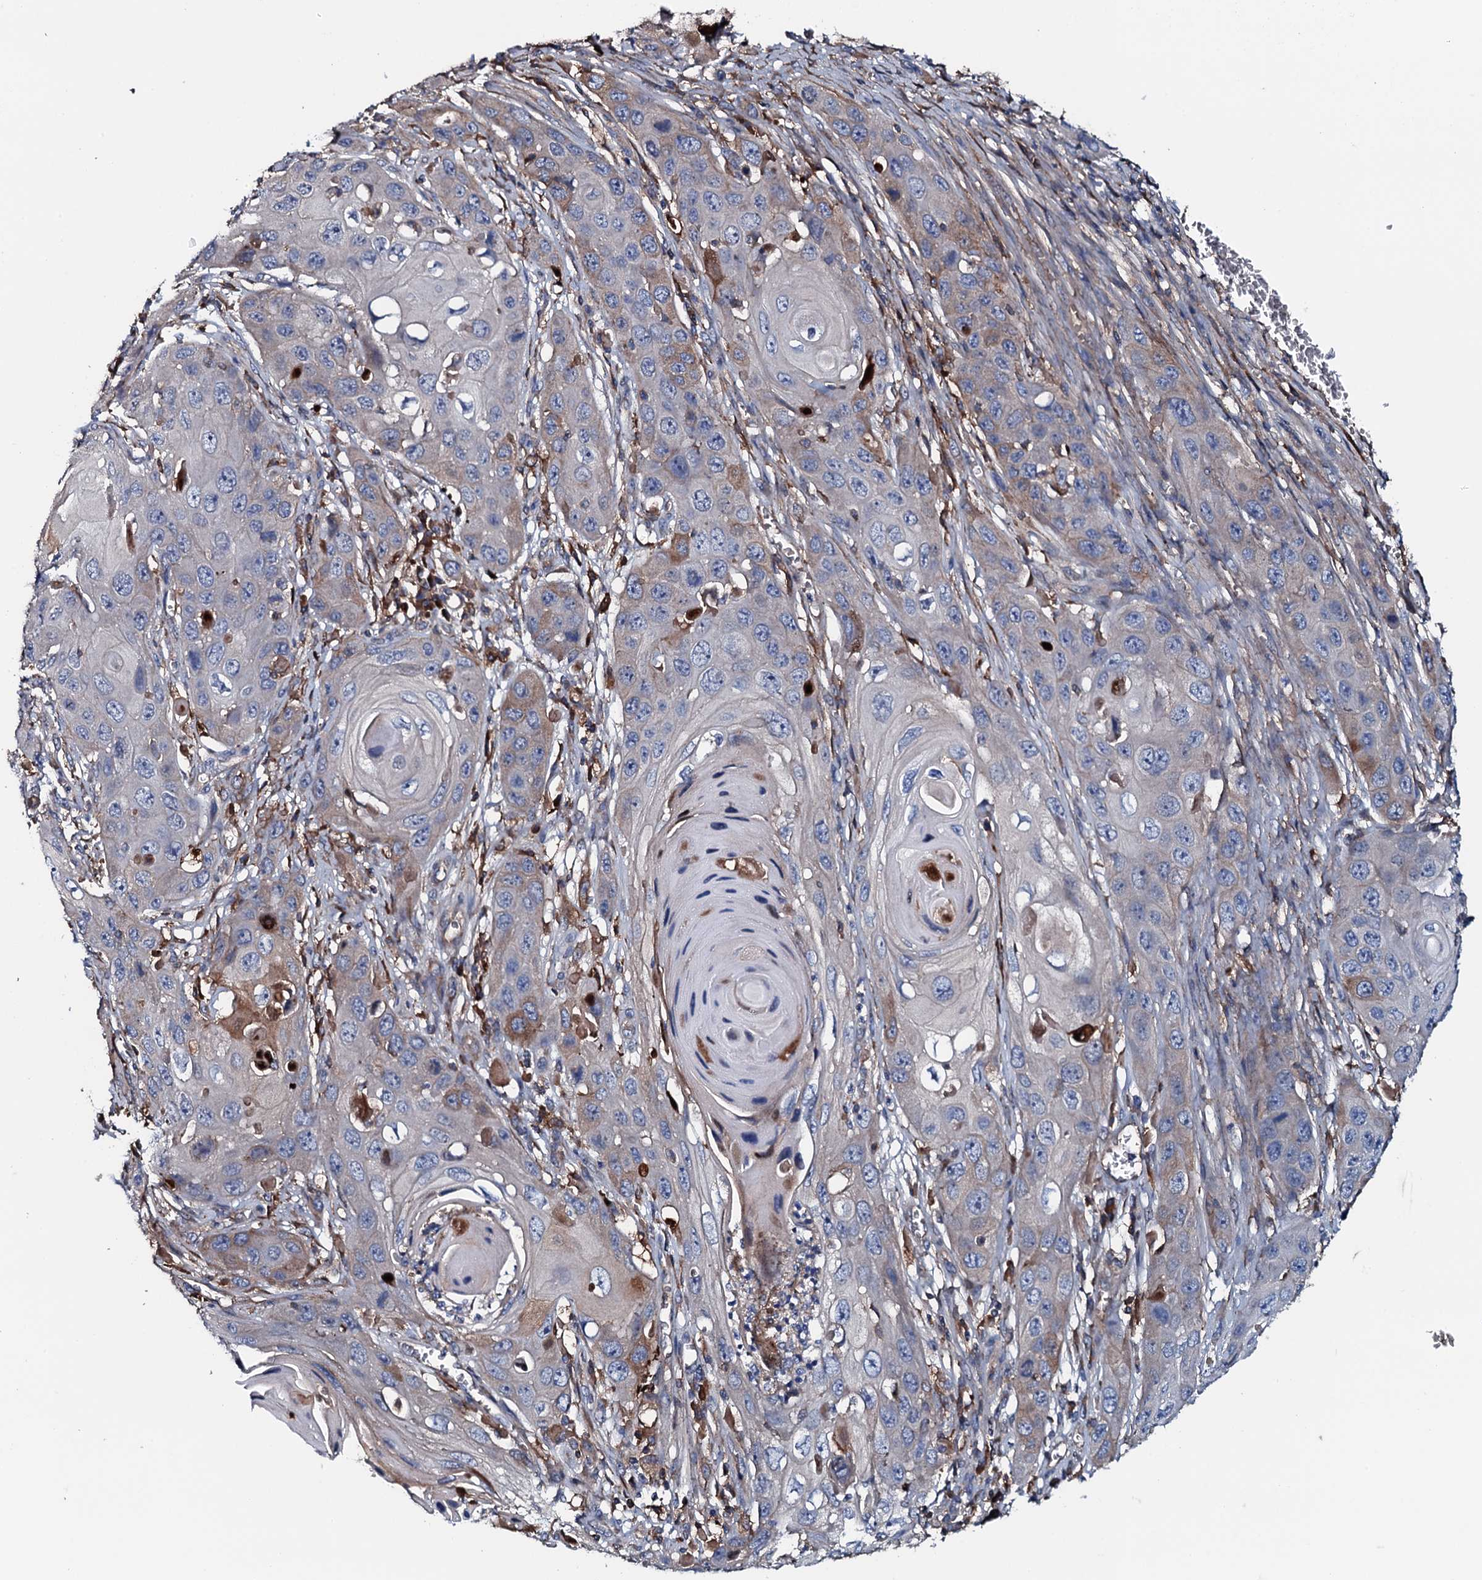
{"staining": {"intensity": "weak", "quantity": "<25%", "location": "cytoplasmic/membranous"}, "tissue": "skin cancer", "cell_type": "Tumor cells", "image_type": "cancer", "snomed": [{"axis": "morphology", "description": "Squamous cell carcinoma, NOS"}, {"axis": "topography", "description": "Skin"}], "caption": "Squamous cell carcinoma (skin) was stained to show a protein in brown. There is no significant expression in tumor cells. (DAB (3,3'-diaminobenzidine) immunohistochemistry (IHC) with hematoxylin counter stain).", "gene": "NEK1", "patient": {"sex": "male", "age": 55}}